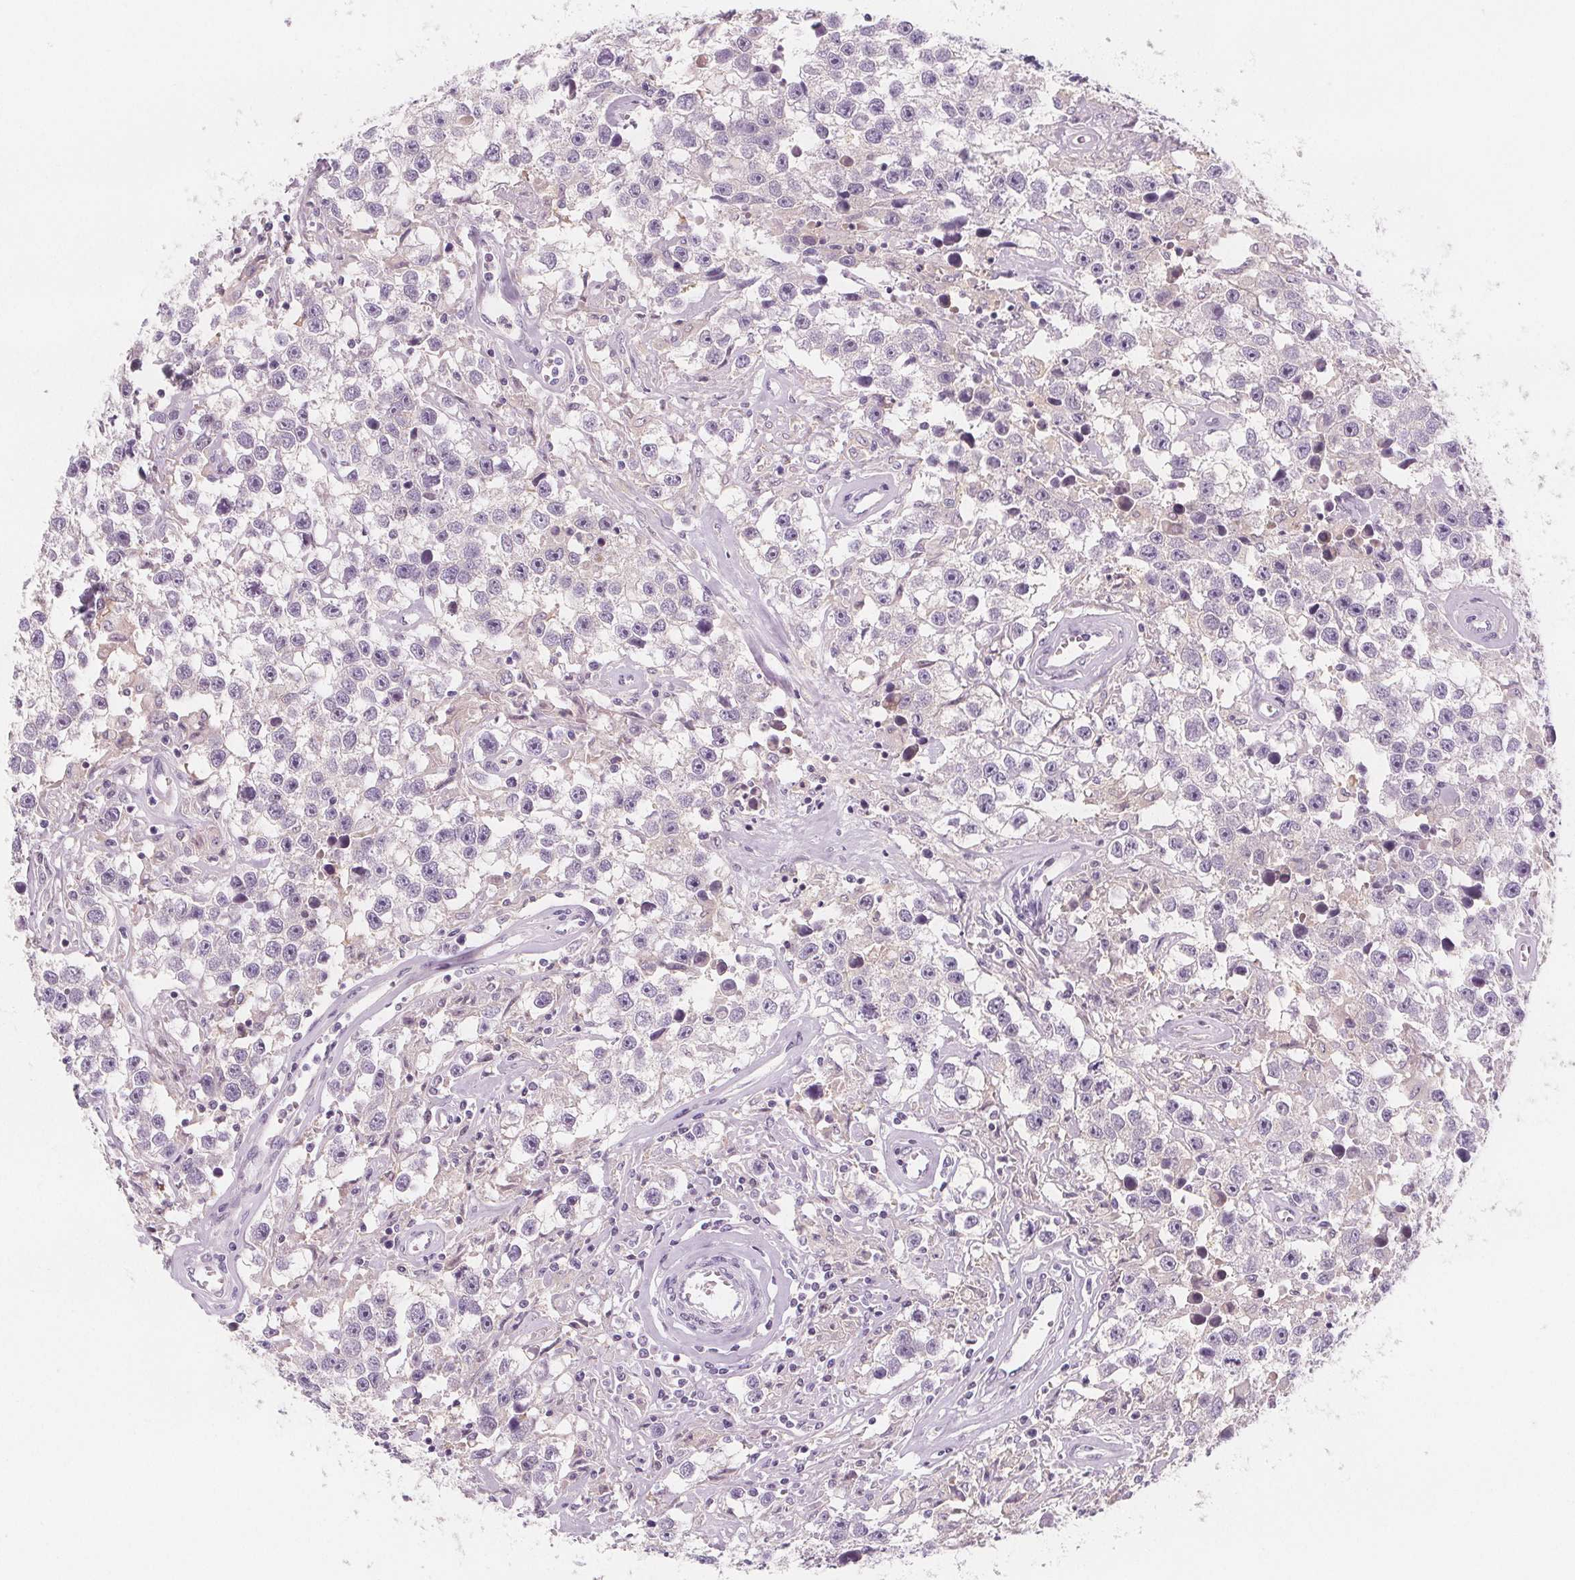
{"staining": {"intensity": "negative", "quantity": "none", "location": "none"}, "tissue": "testis cancer", "cell_type": "Tumor cells", "image_type": "cancer", "snomed": [{"axis": "morphology", "description": "Seminoma, NOS"}, {"axis": "topography", "description": "Testis"}], "caption": "IHC micrograph of human seminoma (testis) stained for a protein (brown), which displays no positivity in tumor cells.", "gene": "UGP2", "patient": {"sex": "male", "age": 43}}